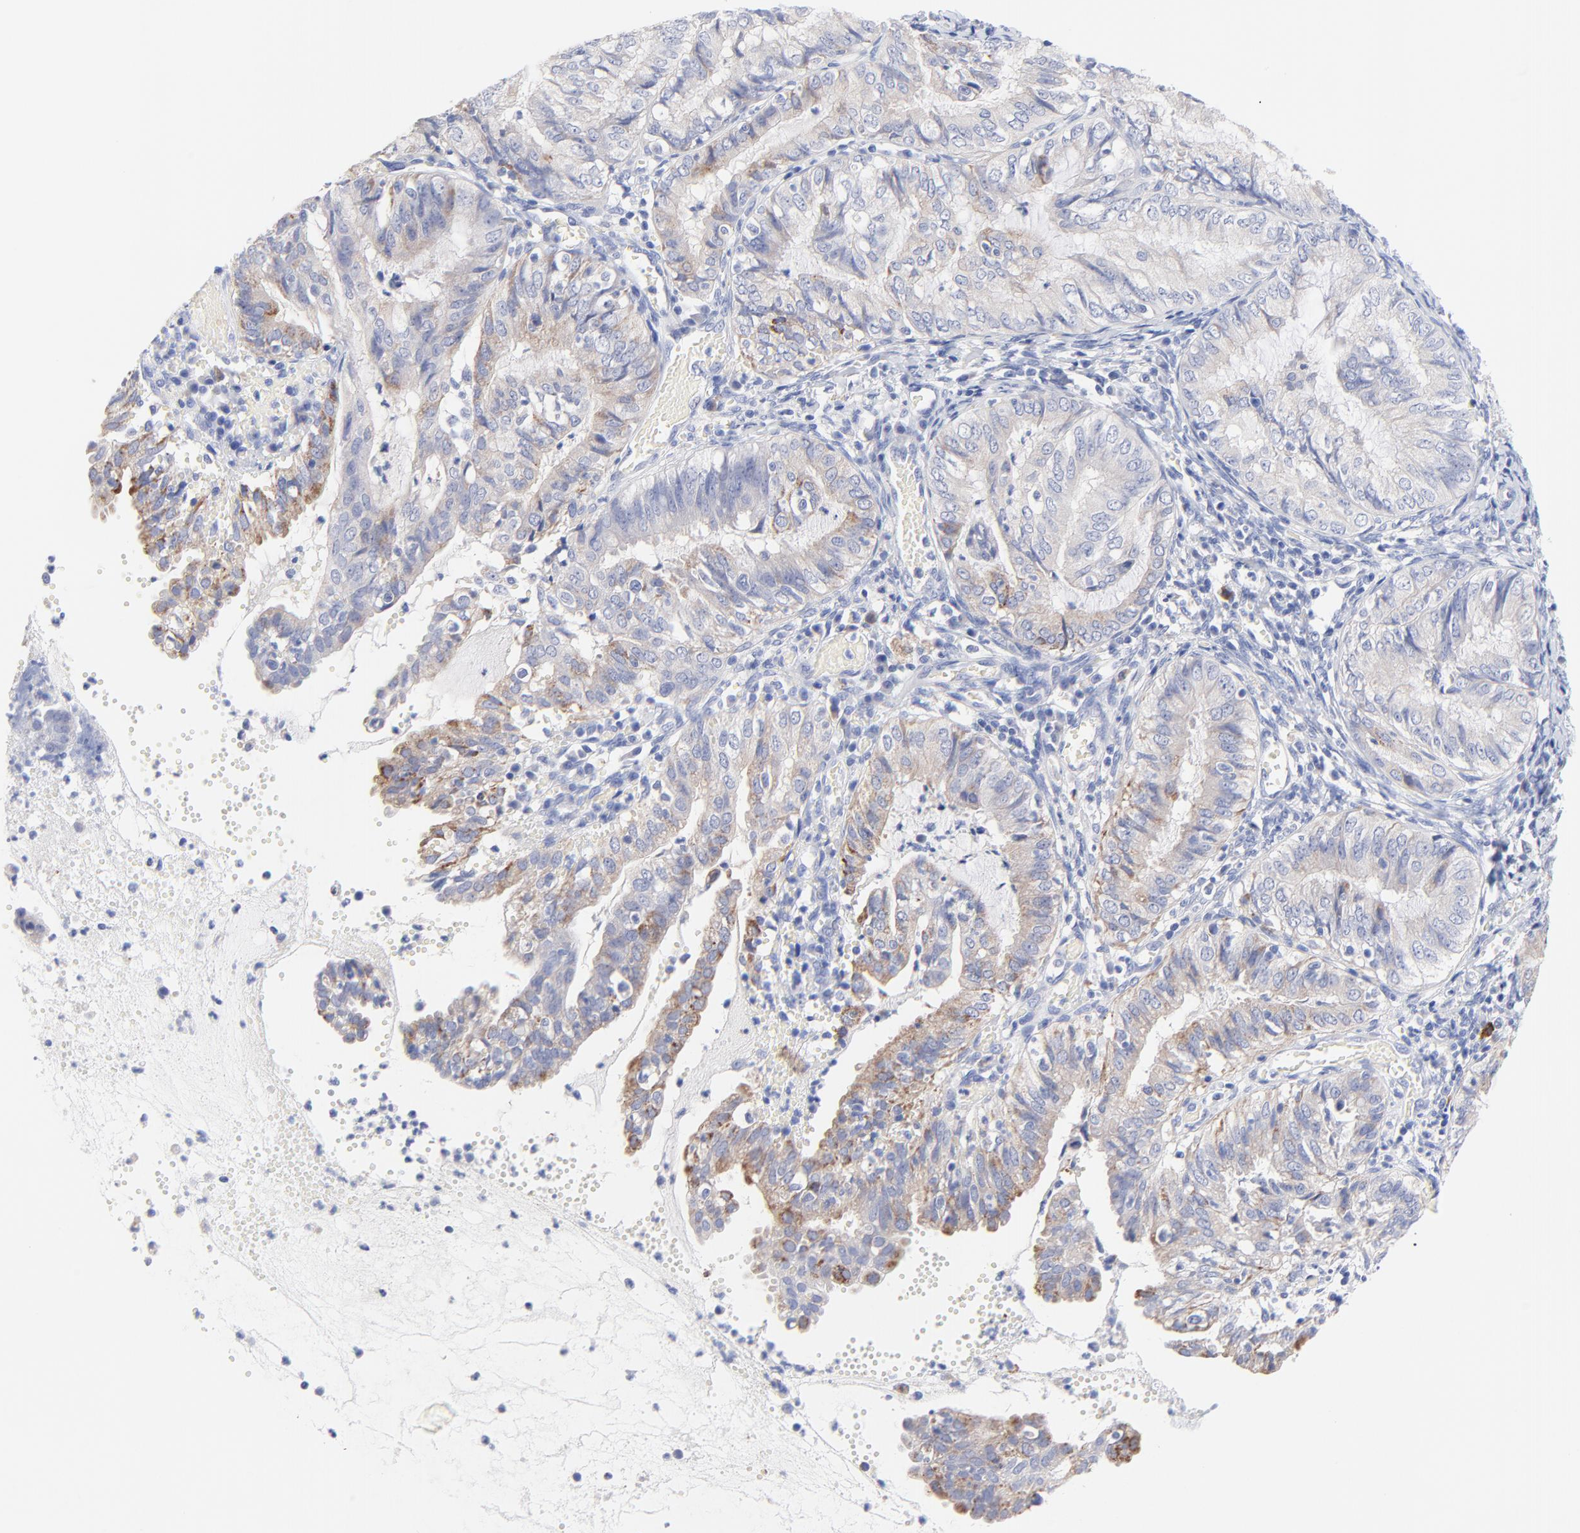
{"staining": {"intensity": "weak", "quantity": "<25%", "location": "cytoplasmic/membranous"}, "tissue": "endometrial cancer", "cell_type": "Tumor cells", "image_type": "cancer", "snomed": [{"axis": "morphology", "description": "Adenocarcinoma, NOS"}, {"axis": "topography", "description": "Endometrium"}], "caption": "IHC histopathology image of human endometrial adenocarcinoma stained for a protein (brown), which shows no staining in tumor cells.", "gene": "FBXO10", "patient": {"sex": "female", "age": 66}}